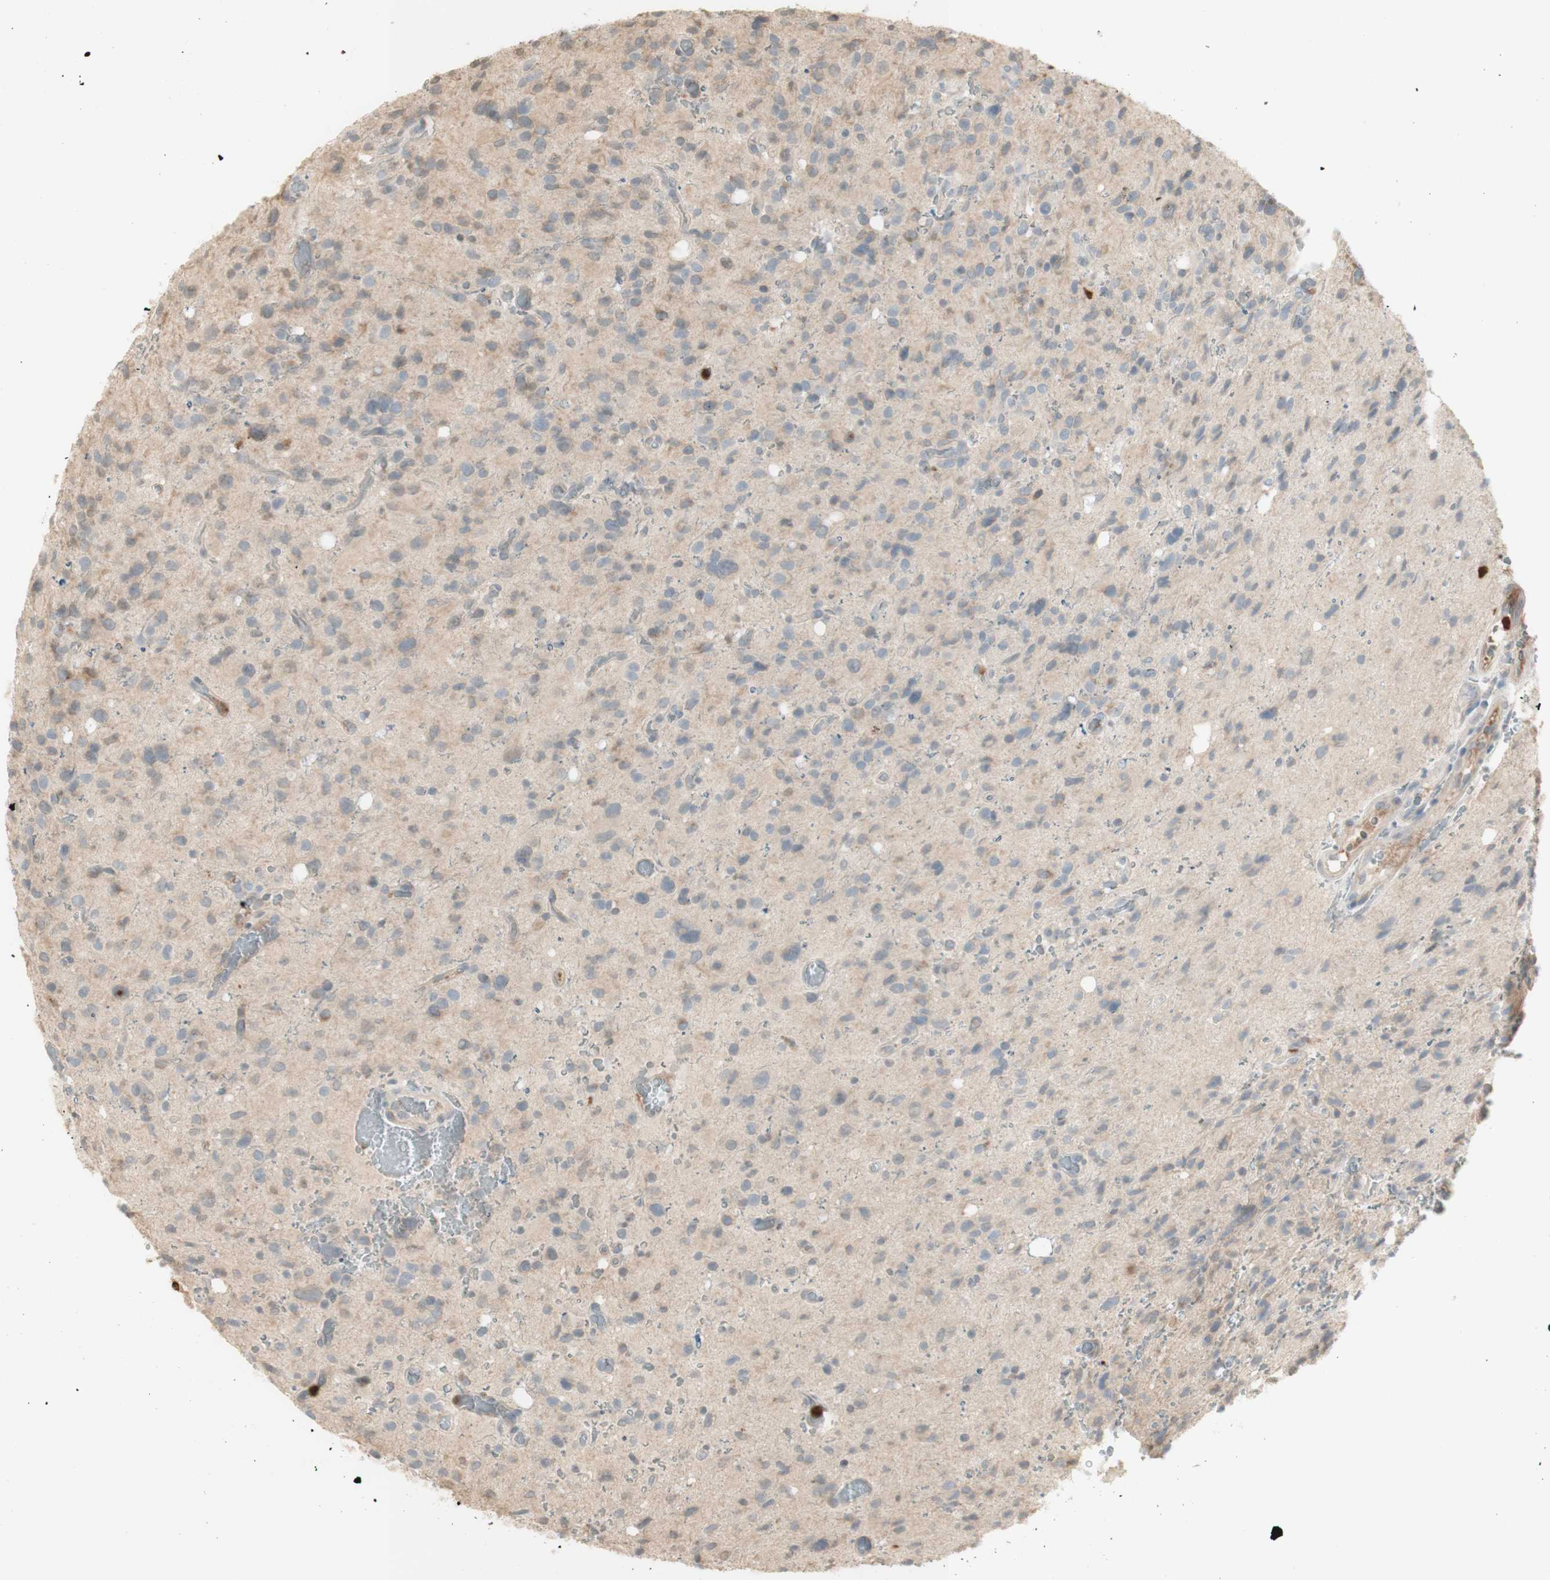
{"staining": {"intensity": "weak", "quantity": "25%-75%", "location": "cytoplasmic/membranous"}, "tissue": "glioma", "cell_type": "Tumor cells", "image_type": "cancer", "snomed": [{"axis": "morphology", "description": "Glioma, malignant, High grade"}, {"axis": "topography", "description": "Brain"}], "caption": "DAB (3,3'-diaminobenzidine) immunohistochemical staining of glioma exhibits weak cytoplasmic/membranous protein expression in about 25%-75% of tumor cells.", "gene": "NID1", "patient": {"sex": "male", "age": 48}}